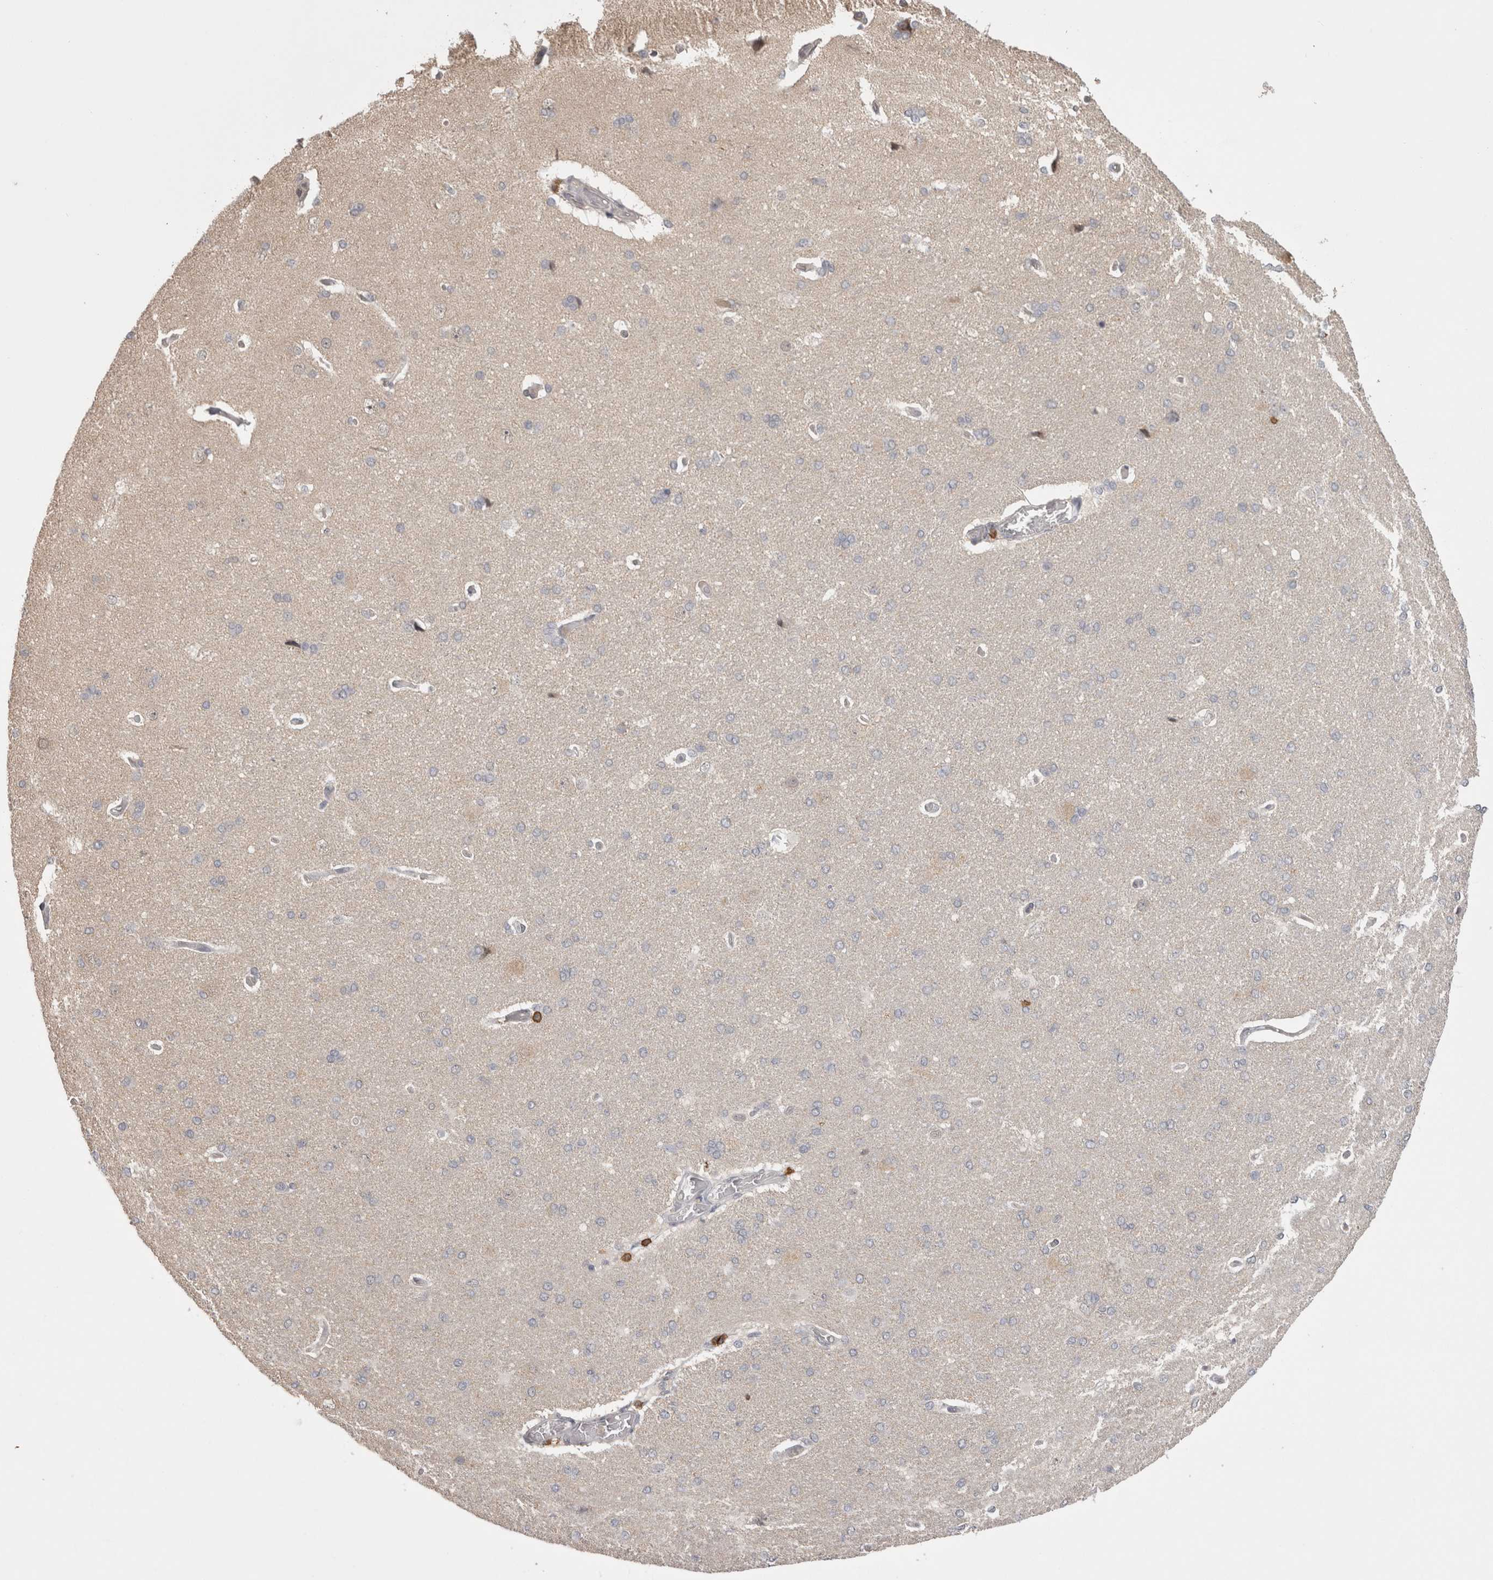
{"staining": {"intensity": "negative", "quantity": "none", "location": "none"}, "tissue": "cerebral cortex", "cell_type": "Endothelial cells", "image_type": "normal", "snomed": [{"axis": "morphology", "description": "Normal tissue, NOS"}, {"axis": "topography", "description": "Cerebral cortex"}], "caption": "The immunohistochemistry micrograph has no significant expression in endothelial cells of cerebral cortex.", "gene": "SKAP1", "patient": {"sex": "male", "age": 62}}